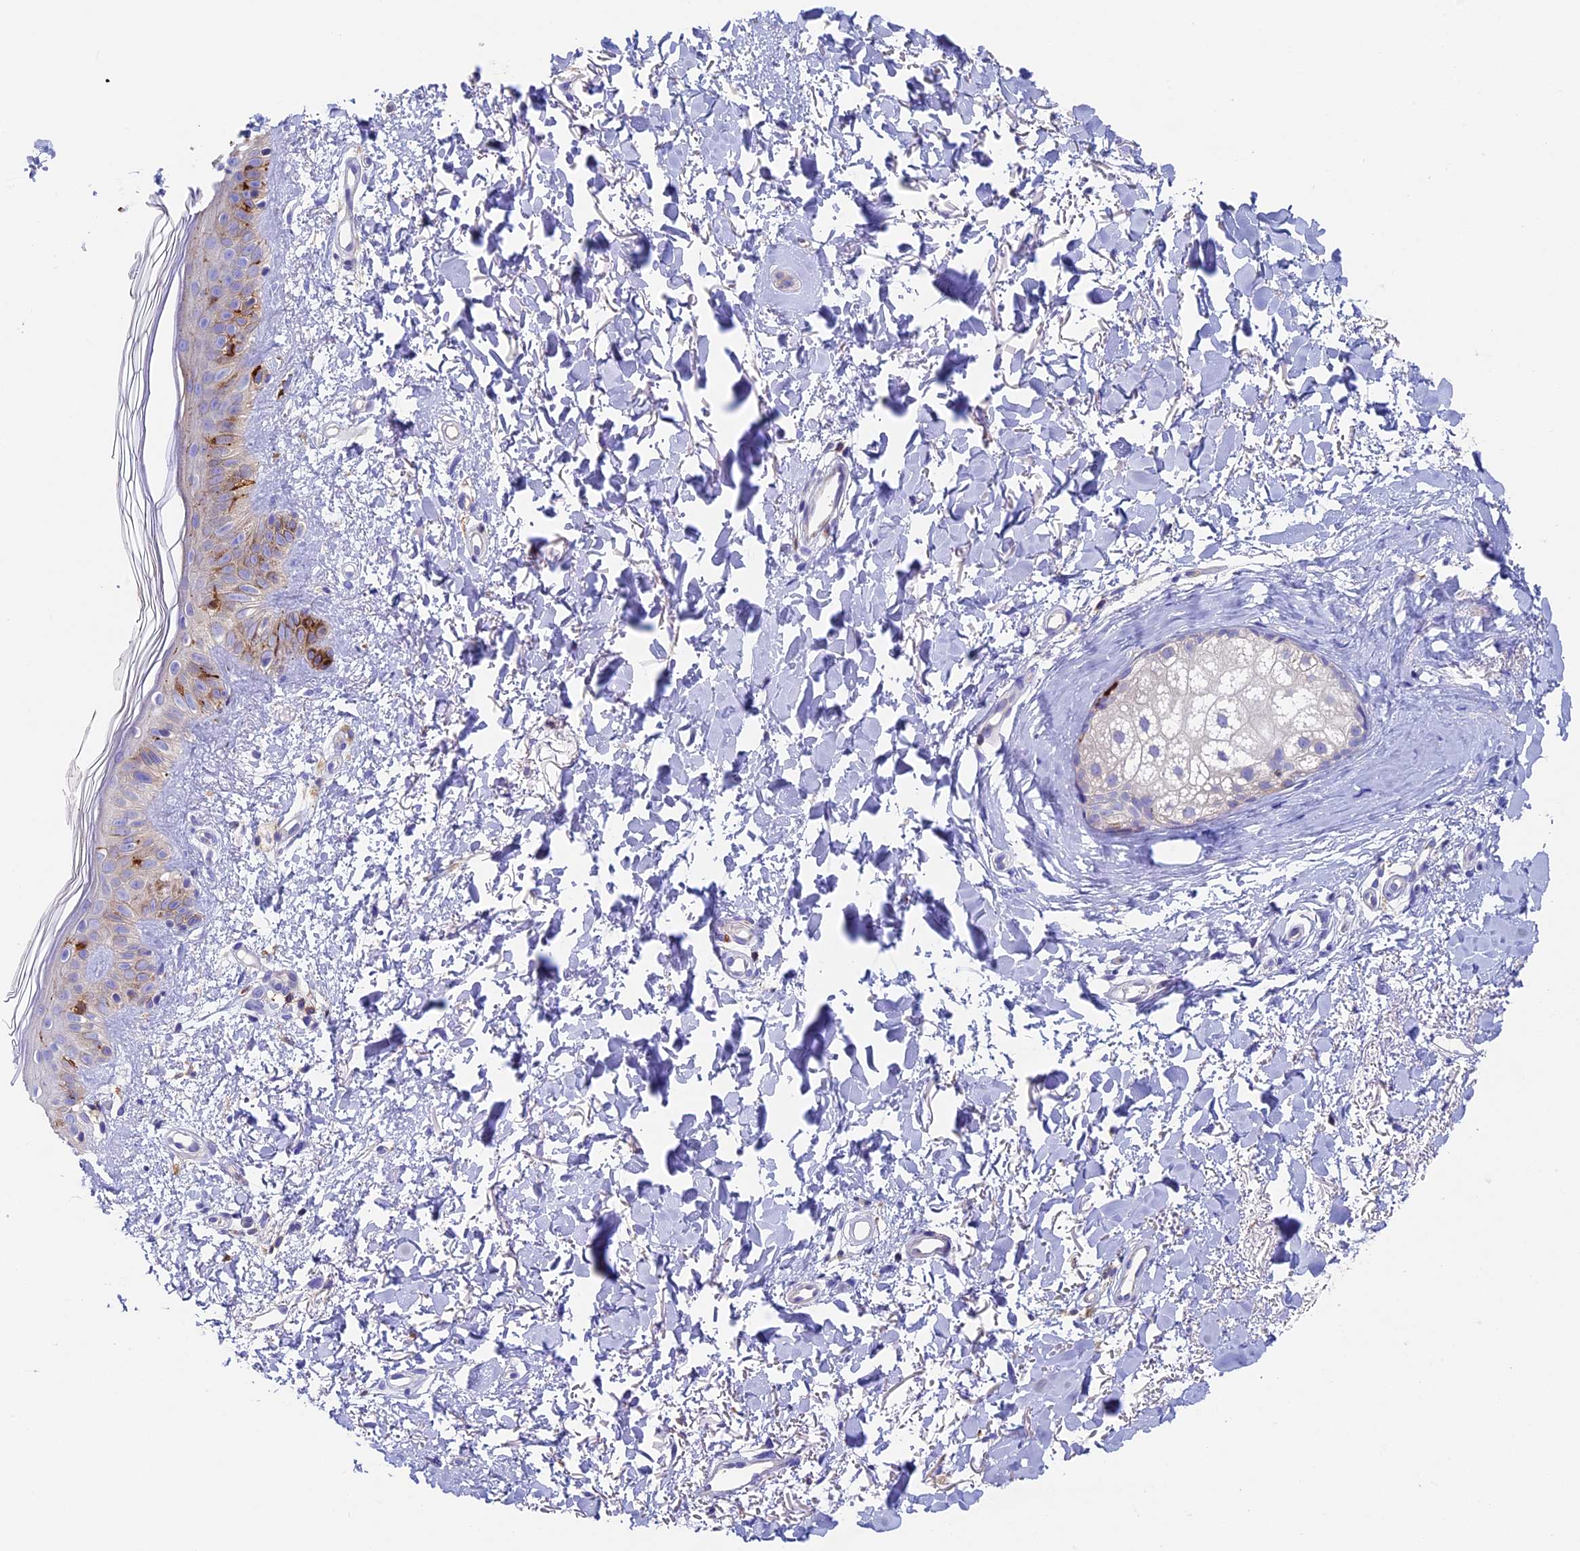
{"staining": {"intensity": "negative", "quantity": "none", "location": "none"}, "tissue": "skin", "cell_type": "Fibroblasts", "image_type": "normal", "snomed": [{"axis": "morphology", "description": "Normal tissue, NOS"}, {"axis": "topography", "description": "Skin"}], "caption": "High power microscopy micrograph of an immunohistochemistry (IHC) image of unremarkable skin, revealing no significant staining in fibroblasts. (DAB immunohistochemistry with hematoxylin counter stain).", "gene": "ADAT1", "patient": {"sex": "female", "age": 58}}